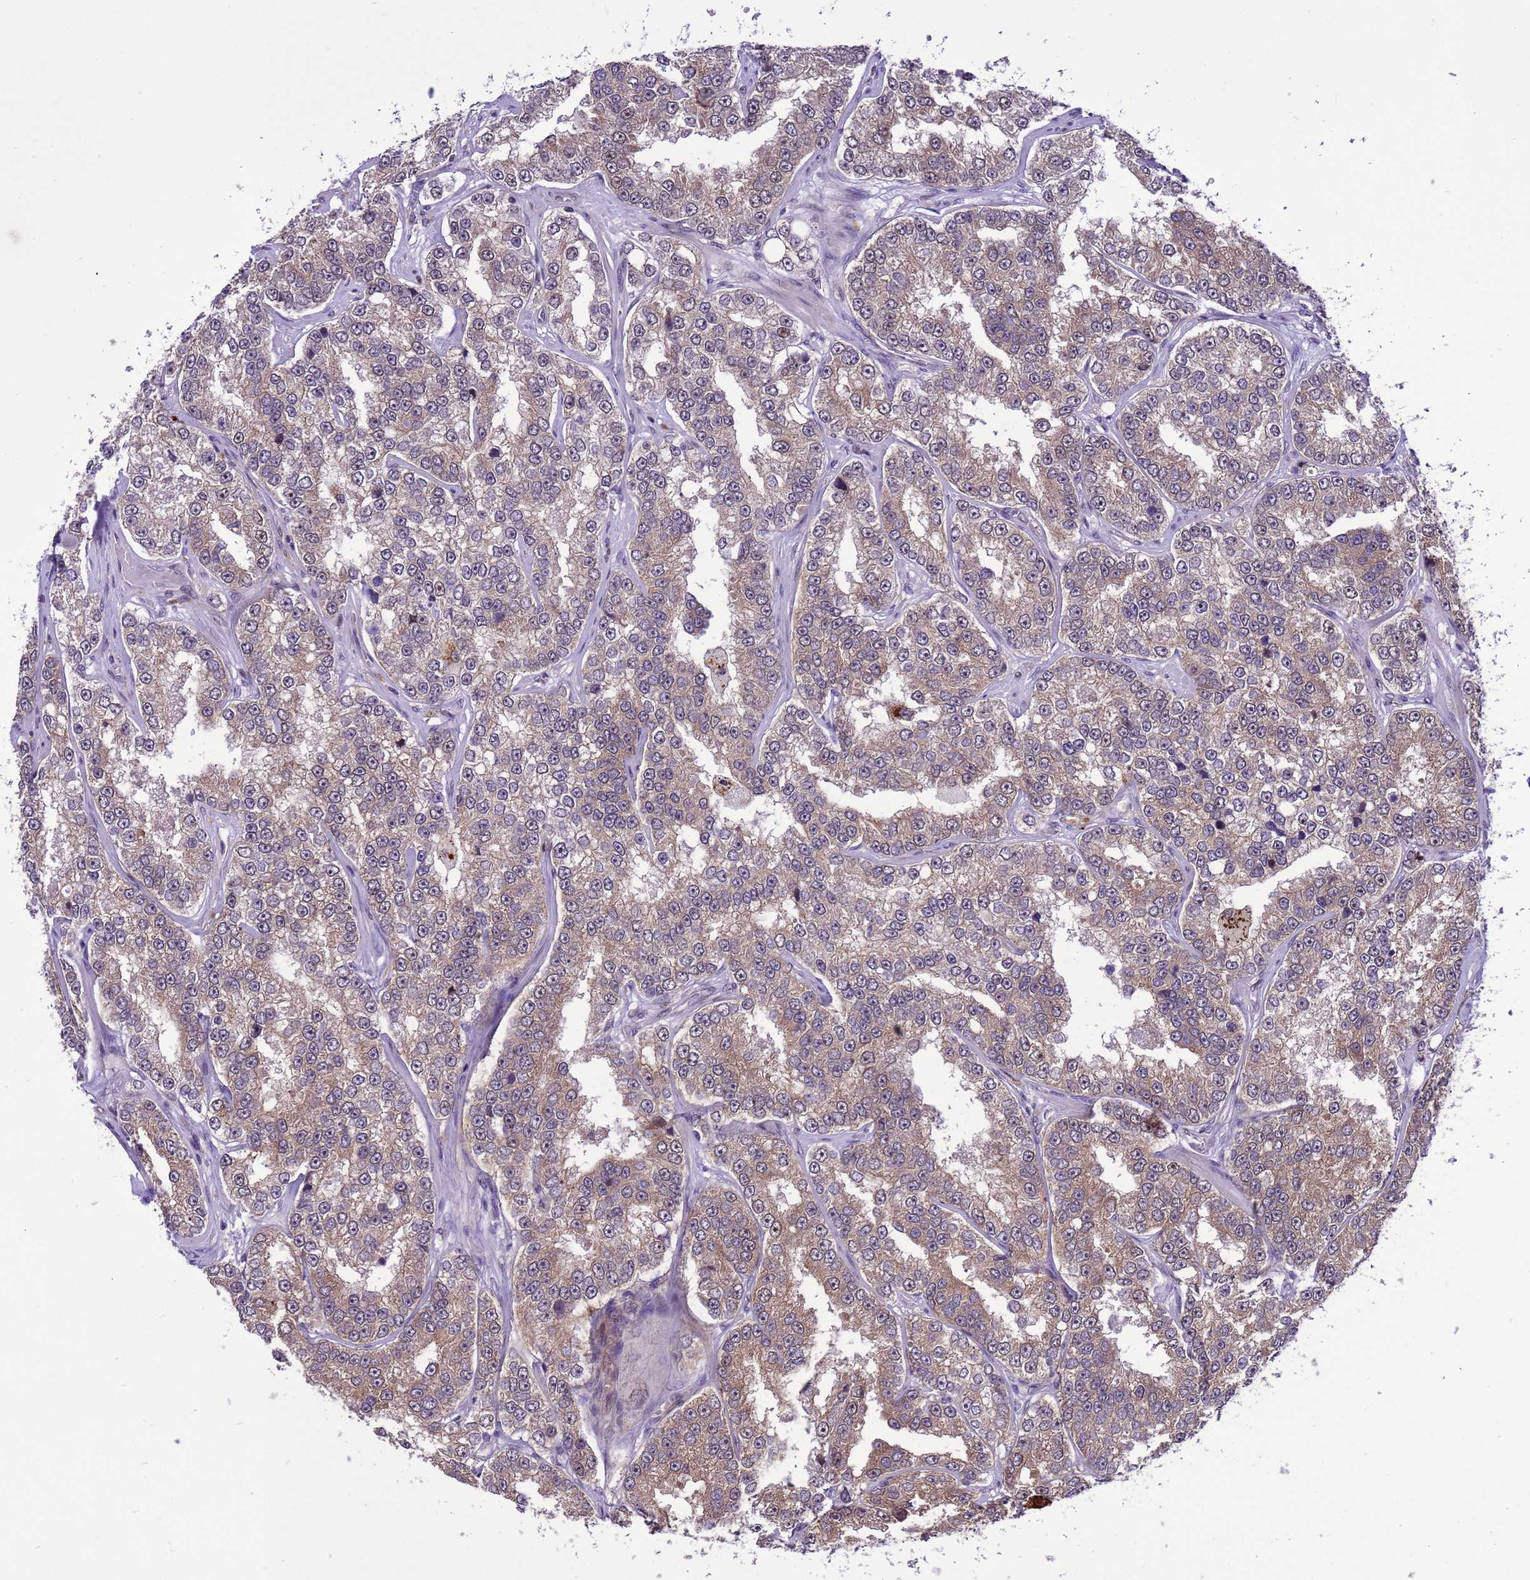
{"staining": {"intensity": "weak", "quantity": "25%-75%", "location": "cytoplasmic/membranous"}, "tissue": "prostate cancer", "cell_type": "Tumor cells", "image_type": "cancer", "snomed": [{"axis": "morphology", "description": "Normal tissue, NOS"}, {"axis": "morphology", "description": "Adenocarcinoma, High grade"}, {"axis": "topography", "description": "Prostate"}], "caption": "Protein expression analysis of adenocarcinoma (high-grade) (prostate) shows weak cytoplasmic/membranous expression in approximately 25%-75% of tumor cells. The protein is shown in brown color, while the nuclei are stained blue.", "gene": "RASD1", "patient": {"sex": "male", "age": 83}}